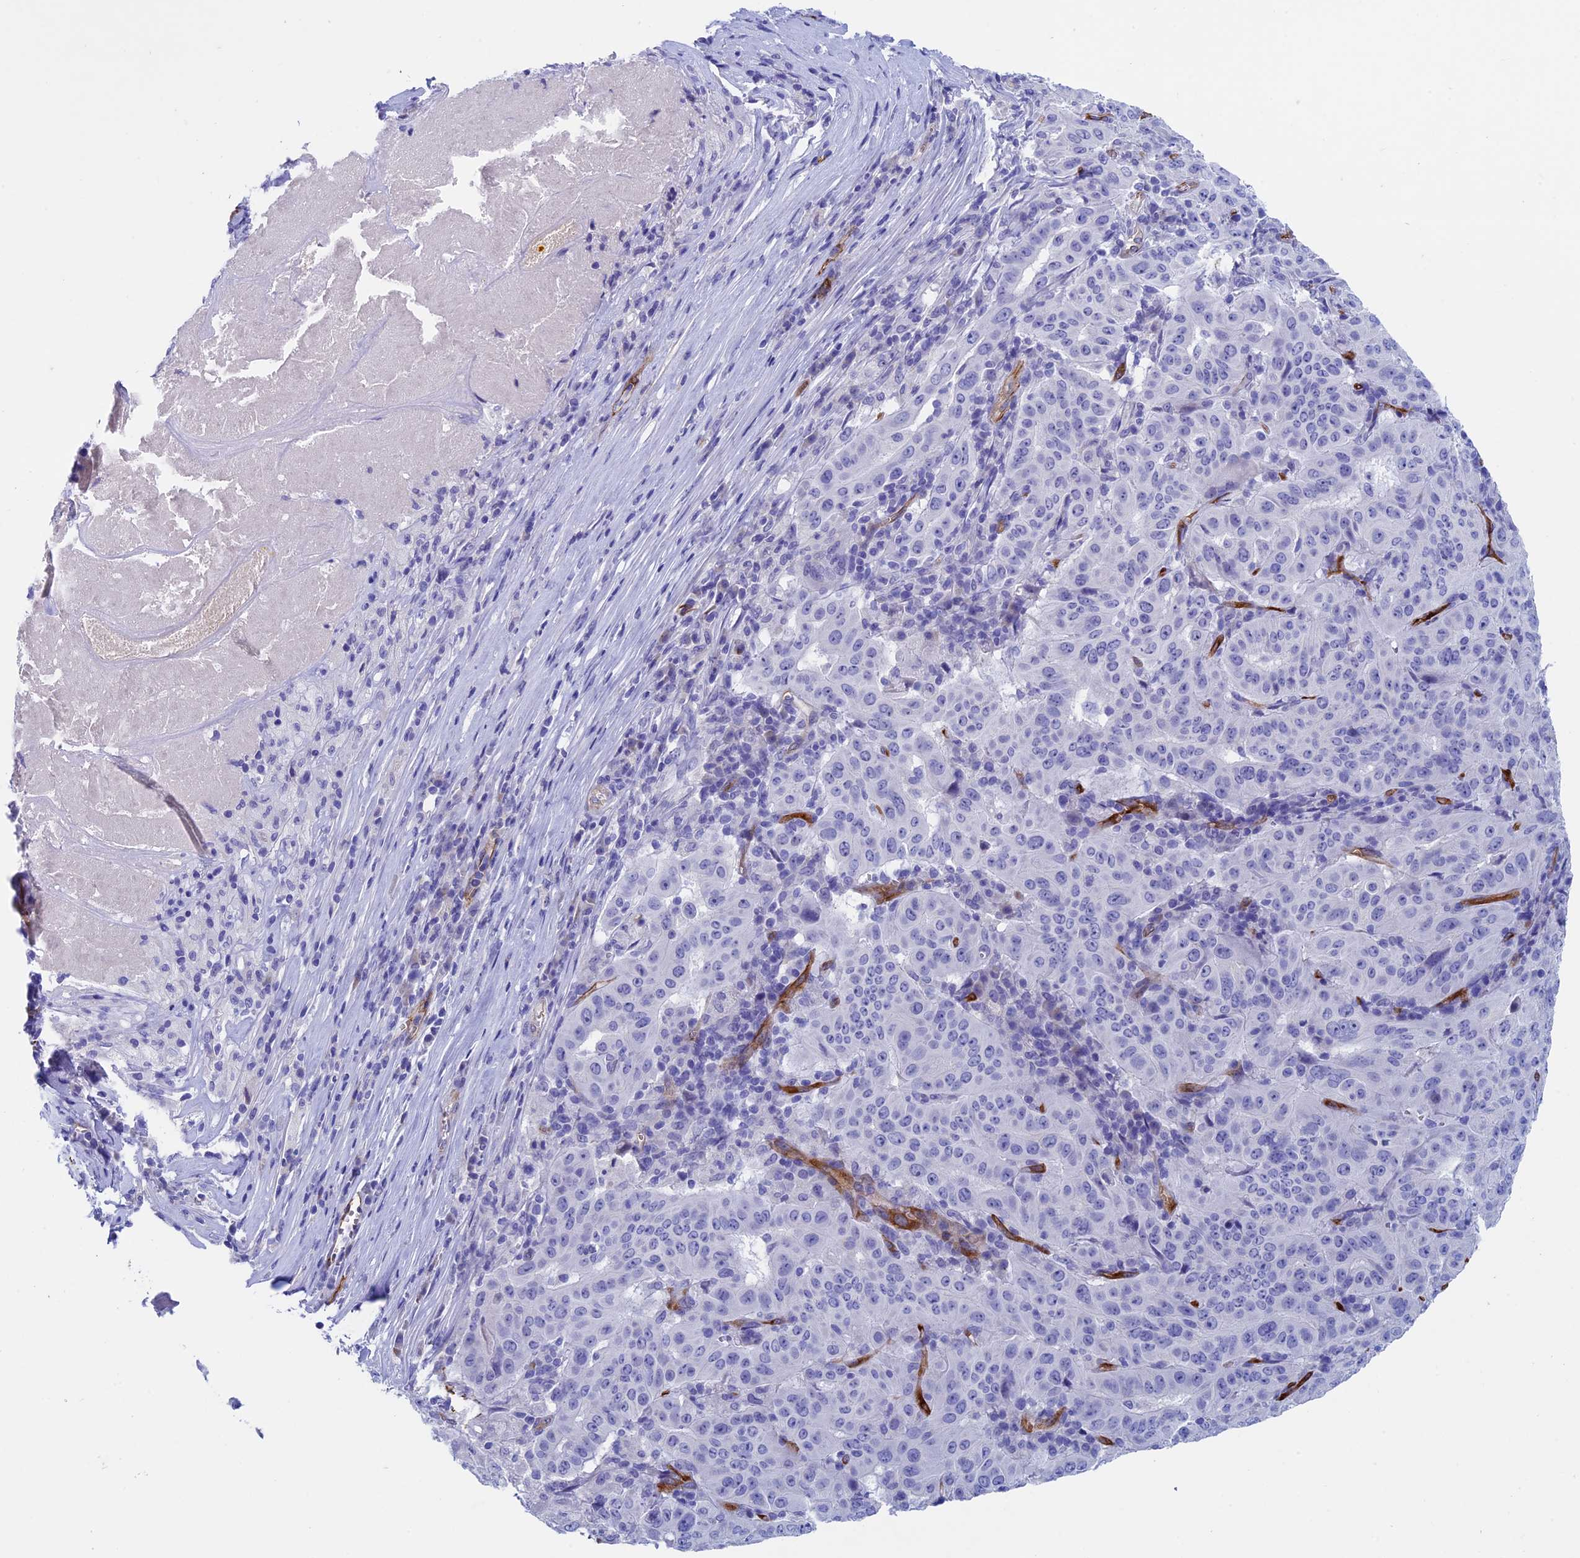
{"staining": {"intensity": "negative", "quantity": "none", "location": "none"}, "tissue": "pancreatic cancer", "cell_type": "Tumor cells", "image_type": "cancer", "snomed": [{"axis": "morphology", "description": "Adenocarcinoma, NOS"}, {"axis": "topography", "description": "Pancreas"}], "caption": "Photomicrograph shows no protein staining in tumor cells of pancreatic cancer tissue. The staining is performed using DAB (3,3'-diaminobenzidine) brown chromogen with nuclei counter-stained in using hematoxylin.", "gene": "INSYN1", "patient": {"sex": "male", "age": 63}}